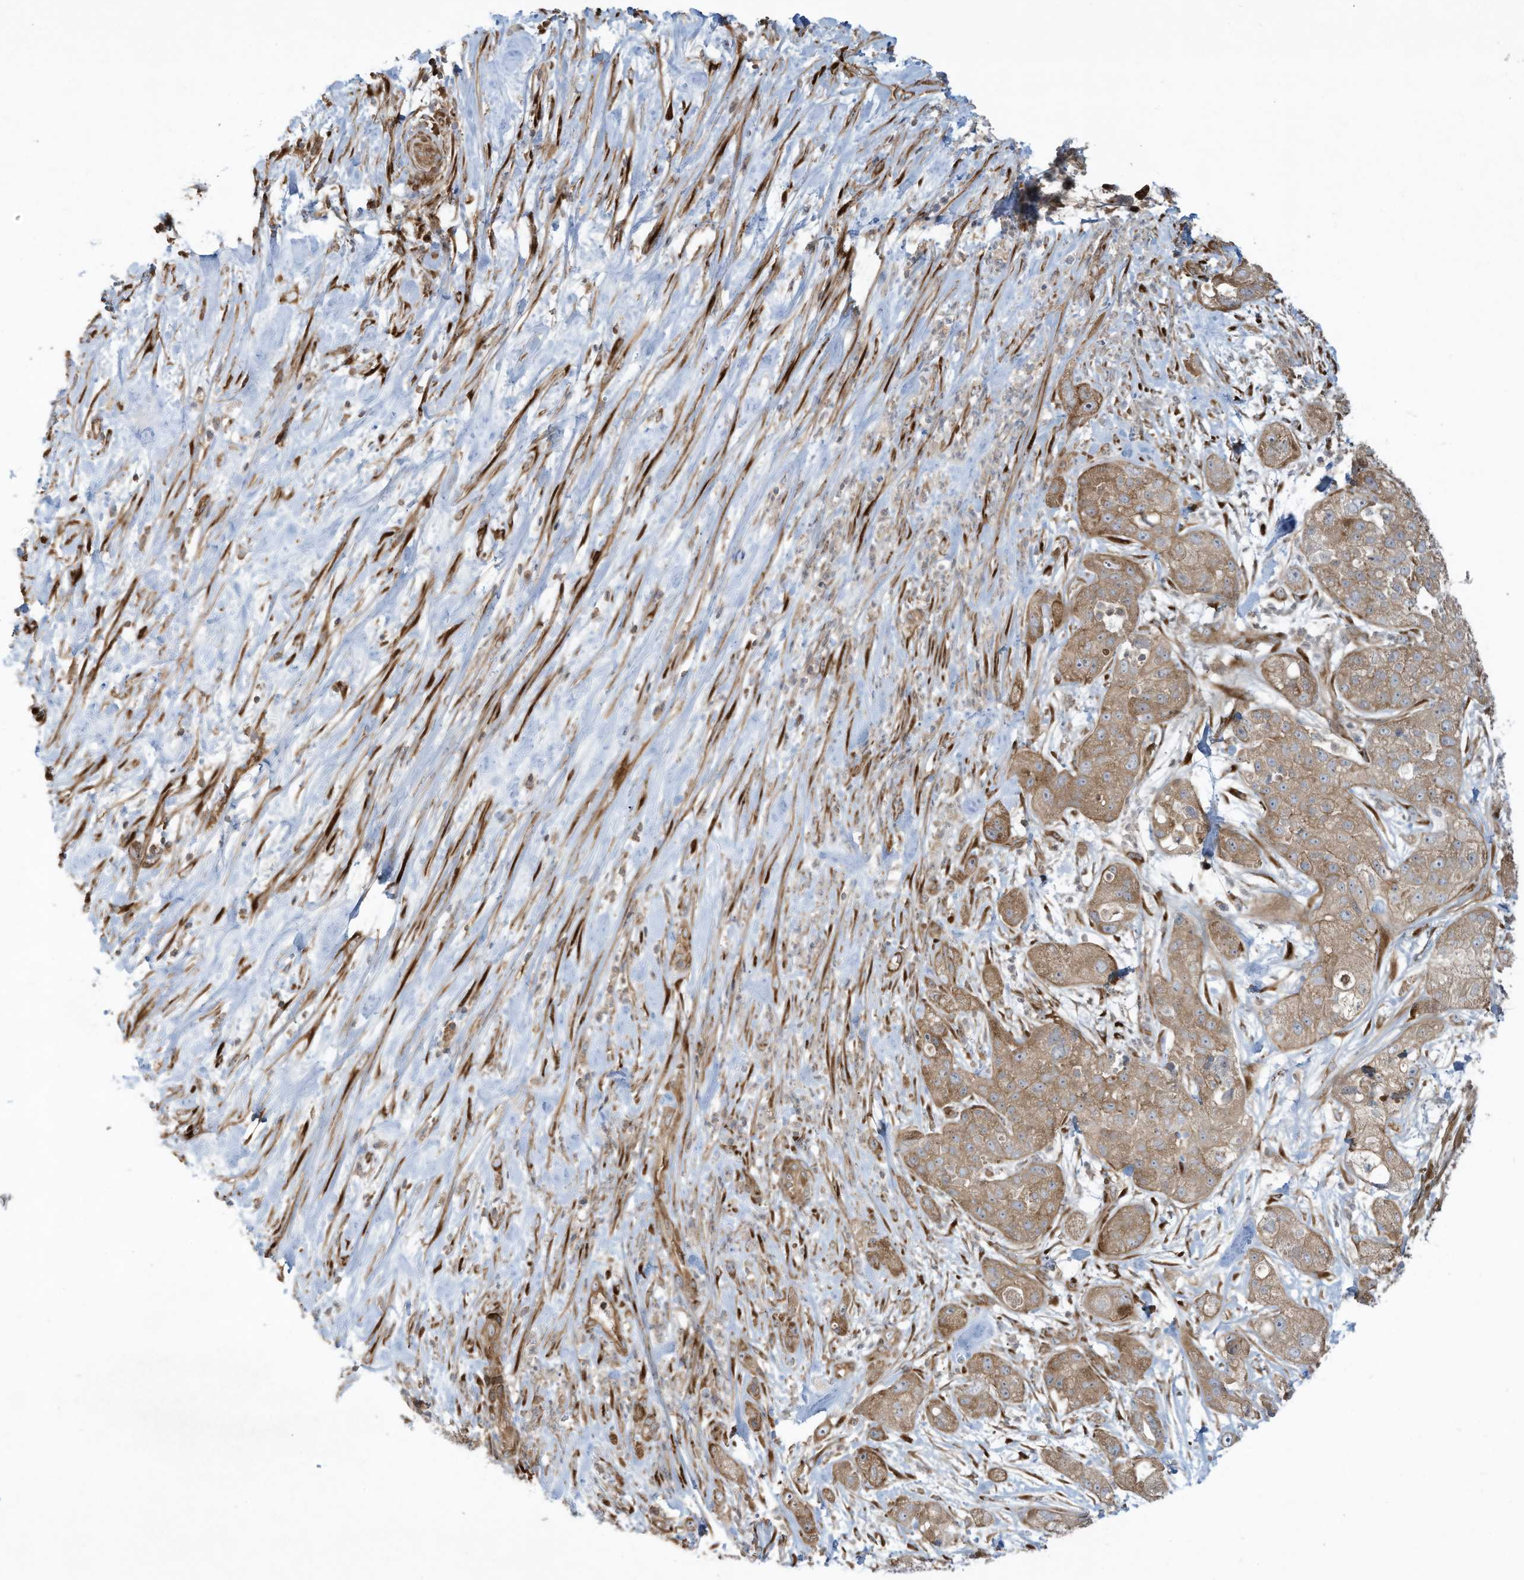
{"staining": {"intensity": "weak", "quantity": ">75%", "location": "cytoplasmic/membranous"}, "tissue": "pancreatic cancer", "cell_type": "Tumor cells", "image_type": "cancer", "snomed": [{"axis": "morphology", "description": "Adenocarcinoma, NOS"}, {"axis": "topography", "description": "Pancreas"}], "caption": "Brown immunohistochemical staining in pancreatic cancer (adenocarcinoma) shows weak cytoplasmic/membranous positivity in about >75% of tumor cells. (IHC, brightfield microscopy, high magnification).", "gene": "DDIT4", "patient": {"sex": "female", "age": 78}}